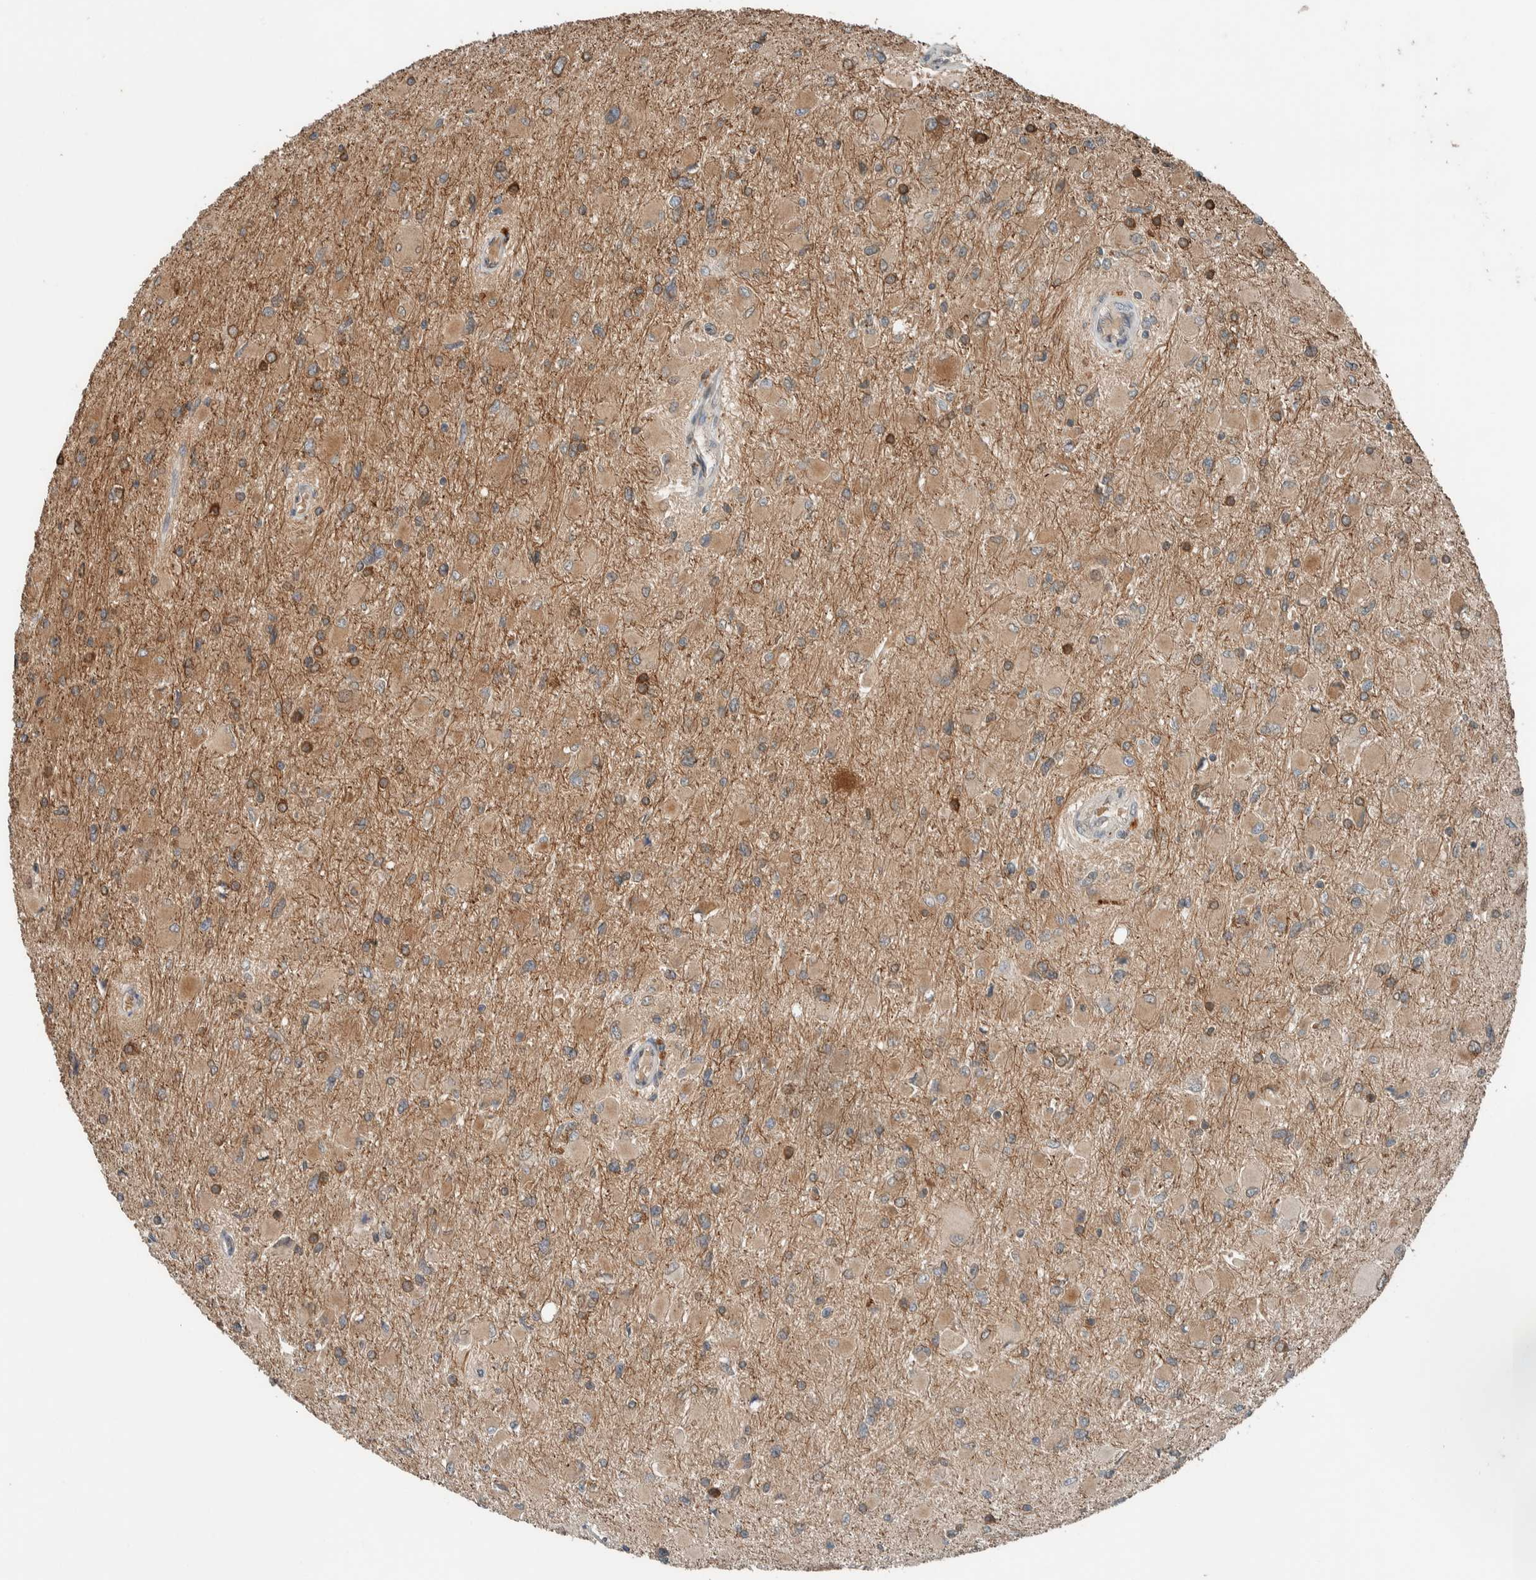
{"staining": {"intensity": "strong", "quantity": "25%-75%", "location": "cytoplasmic/membranous"}, "tissue": "glioma", "cell_type": "Tumor cells", "image_type": "cancer", "snomed": [{"axis": "morphology", "description": "Glioma, malignant, High grade"}, {"axis": "topography", "description": "Cerebral cortex"}], "caption": "The histopathology image shows a brown stain indicating the presence of a protein in the cytoplasmic/membranous of tumor cells in glioma. (IHC, brightfield microscopy, high magnification).", "gene": "NBR1", "patient": {"sex": "female", "age": 36}}